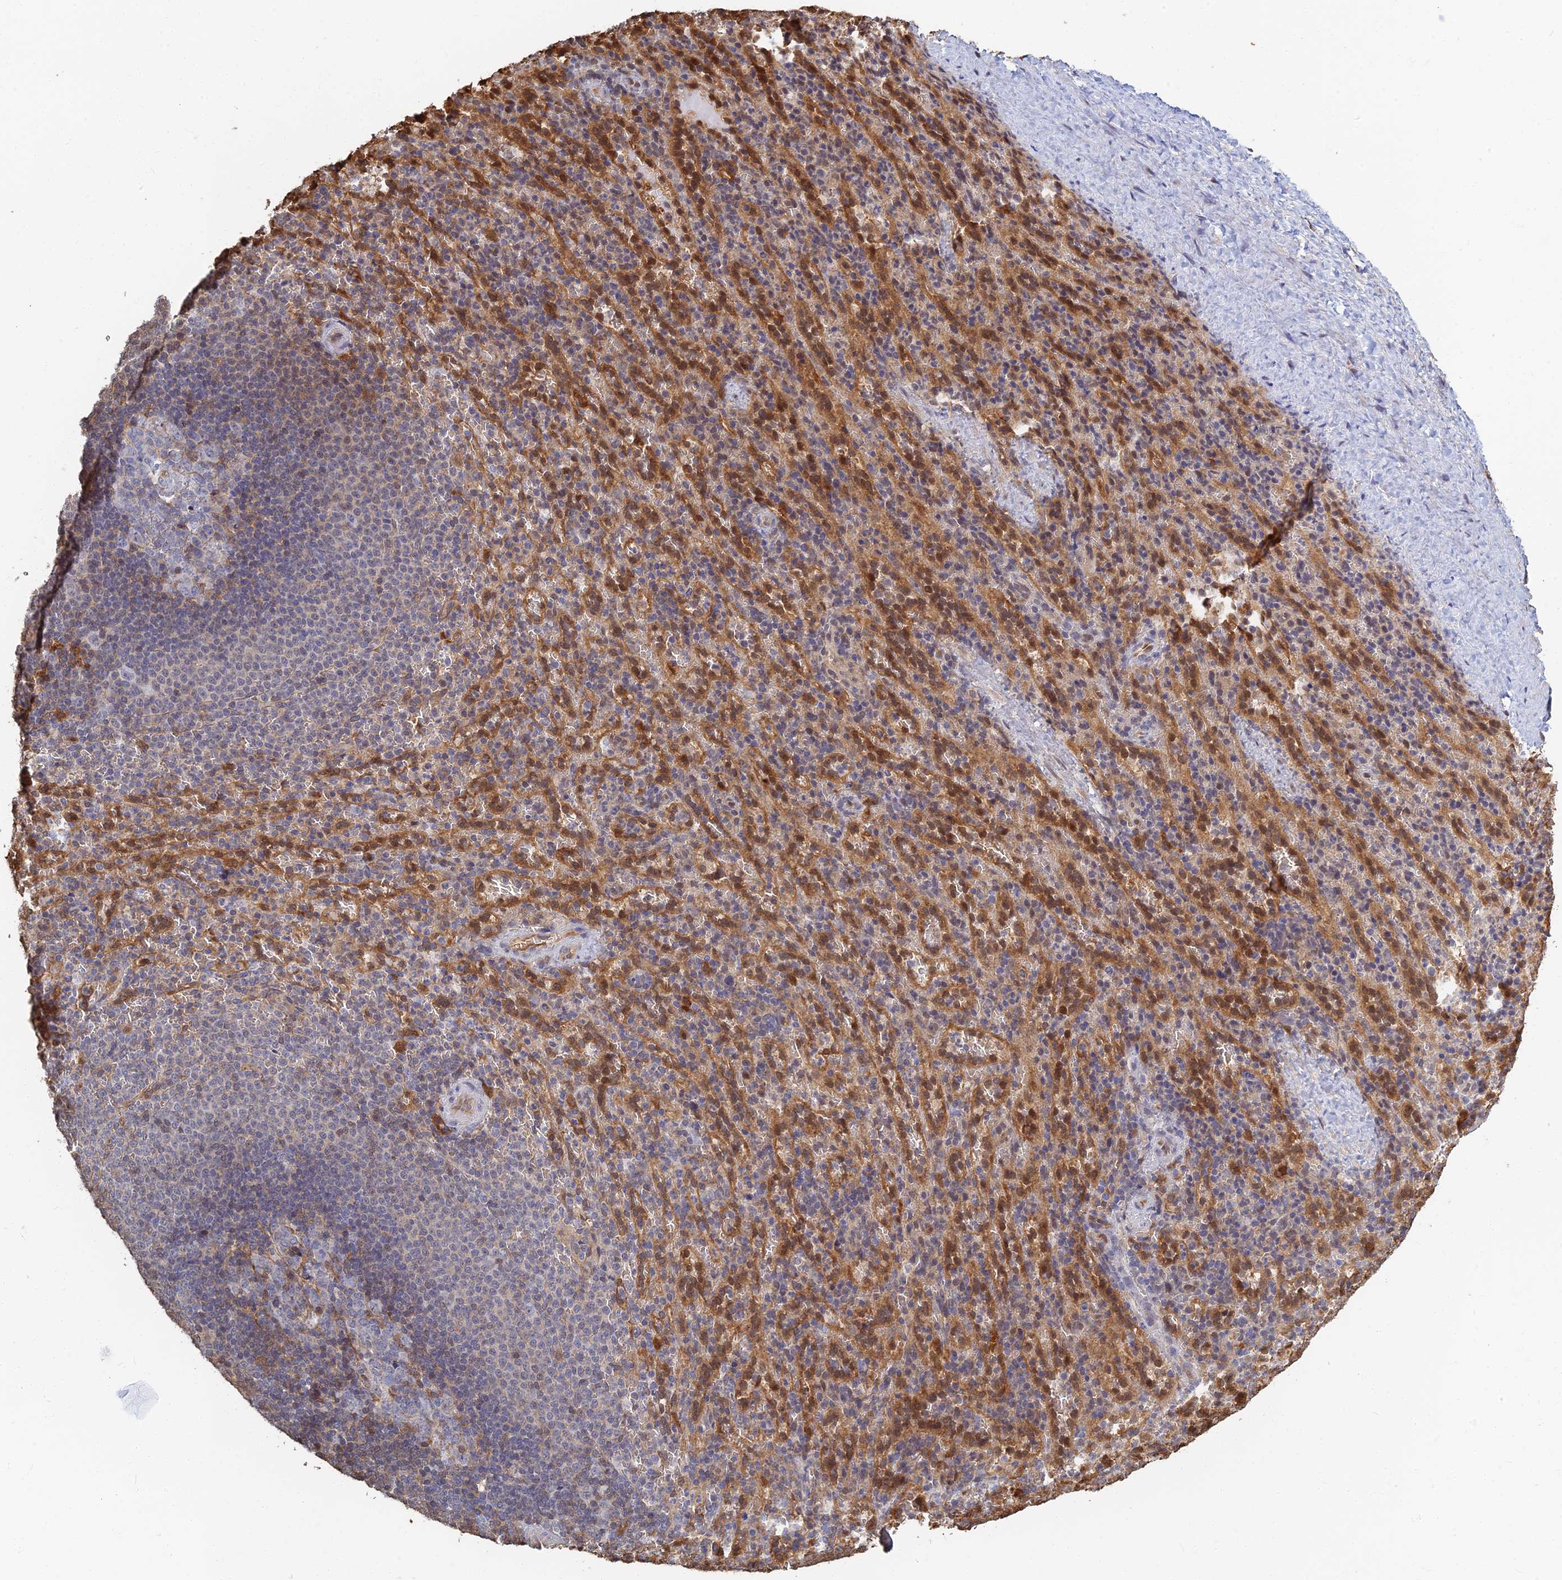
{"staining": {"intensity": "weak", "quantity": "<25%", "location": "cytoplasmic/membranous"}, "tissue": "spleen", "cell_type": "Cells in red pulp", "image_type": "normal", "snomed": [{"axis": "morphology", "description": "Normal tissue, NOS"}, {"axis": "topography", "description": "Spleen"}], "caption": "There is no significant staining in cells in red pulp of spleen. The staining is performed using DAB (3,3'-diaminobenzidine) brown chromogen with nuclei counter-stained in using hematoxylin.", "gene": "LRRN3", "patient": {"sex": "female", "age": 21}}